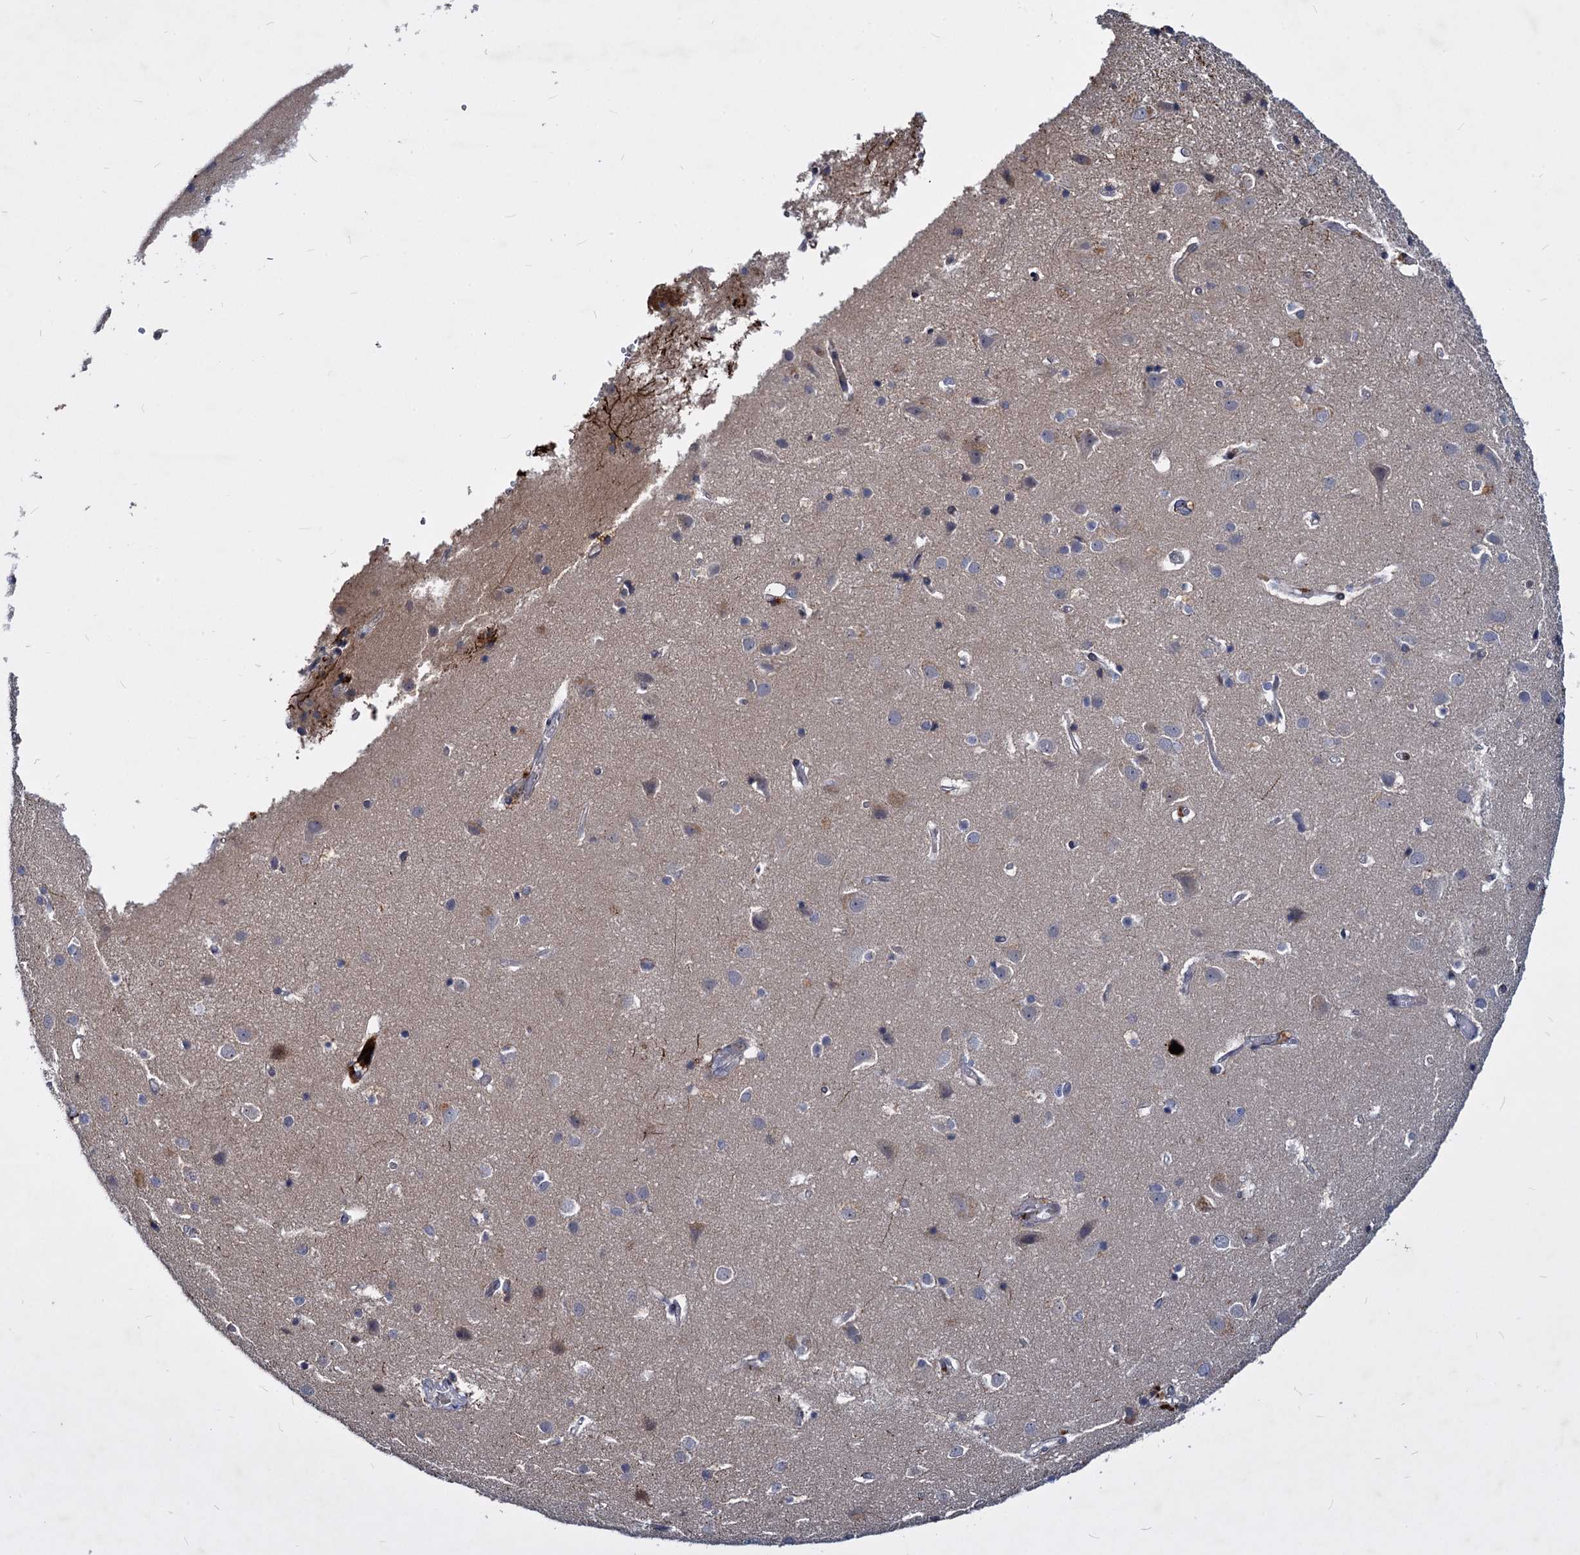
{"staining": {"intensity": "weak", "quantity": "<25%", "location": "cytoplasmic/membranous"}, "tissue": "cerebral cortex", "cell_type": "Endothelial cells", "image_type": "normal", "snomed": [{"axis": "morphology", "description": "Normal tissue, NOS"}, {"axis": "topography", "description": "Cerebral cortex"}], "caption": "High power microscopy micrograph of an immunohistochemistry (IHC) photomicrograph of benign cerebral cortex, revealing no significant positivity in endothelial cells.", "gene": "C11orf86", "patient": {"sex": "male", "age": 54}}